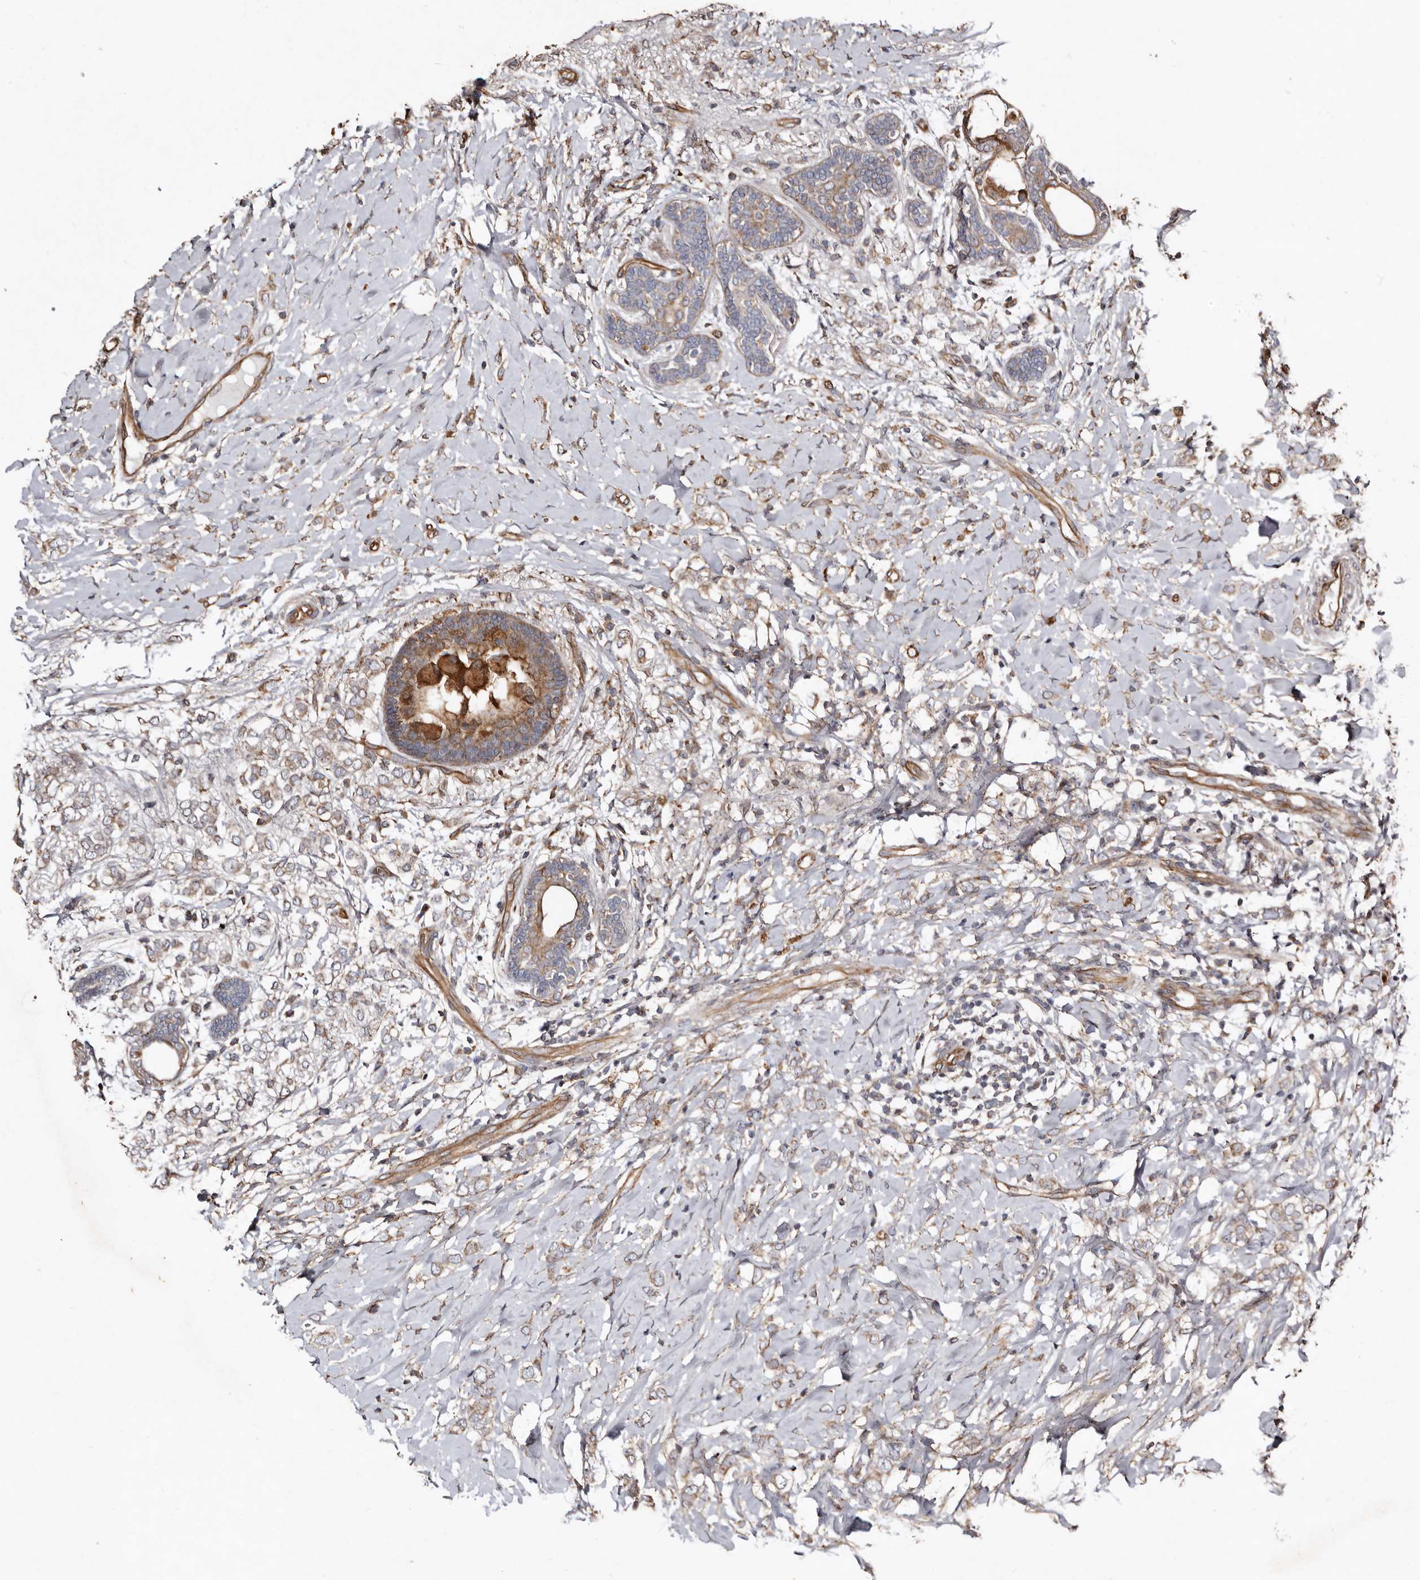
{"staining": {"intensity": "weak", "quantity": ">75%", "location": "cytoplasmic/membranous"}, "tissue": "breast cancer", "cell_type": "Tumor cells", "image_type": "cancer", "snomed": [{"axis": "morphology", "description": "Normal tissue, NOS"}, {"axis": "morphology", "description": "Lobular carcinoma"}, {"axis": "topography", "description": "Breast"}], "caption": "IHC image of lobular carcinoma (breast) stained for a protein (brown), which displays low levels of weak cytoplasmic/membranous positivity in approximately >75% of tumor cells.", "gene": "MACC1", "patient": {"sex": "female", "age": 47}}